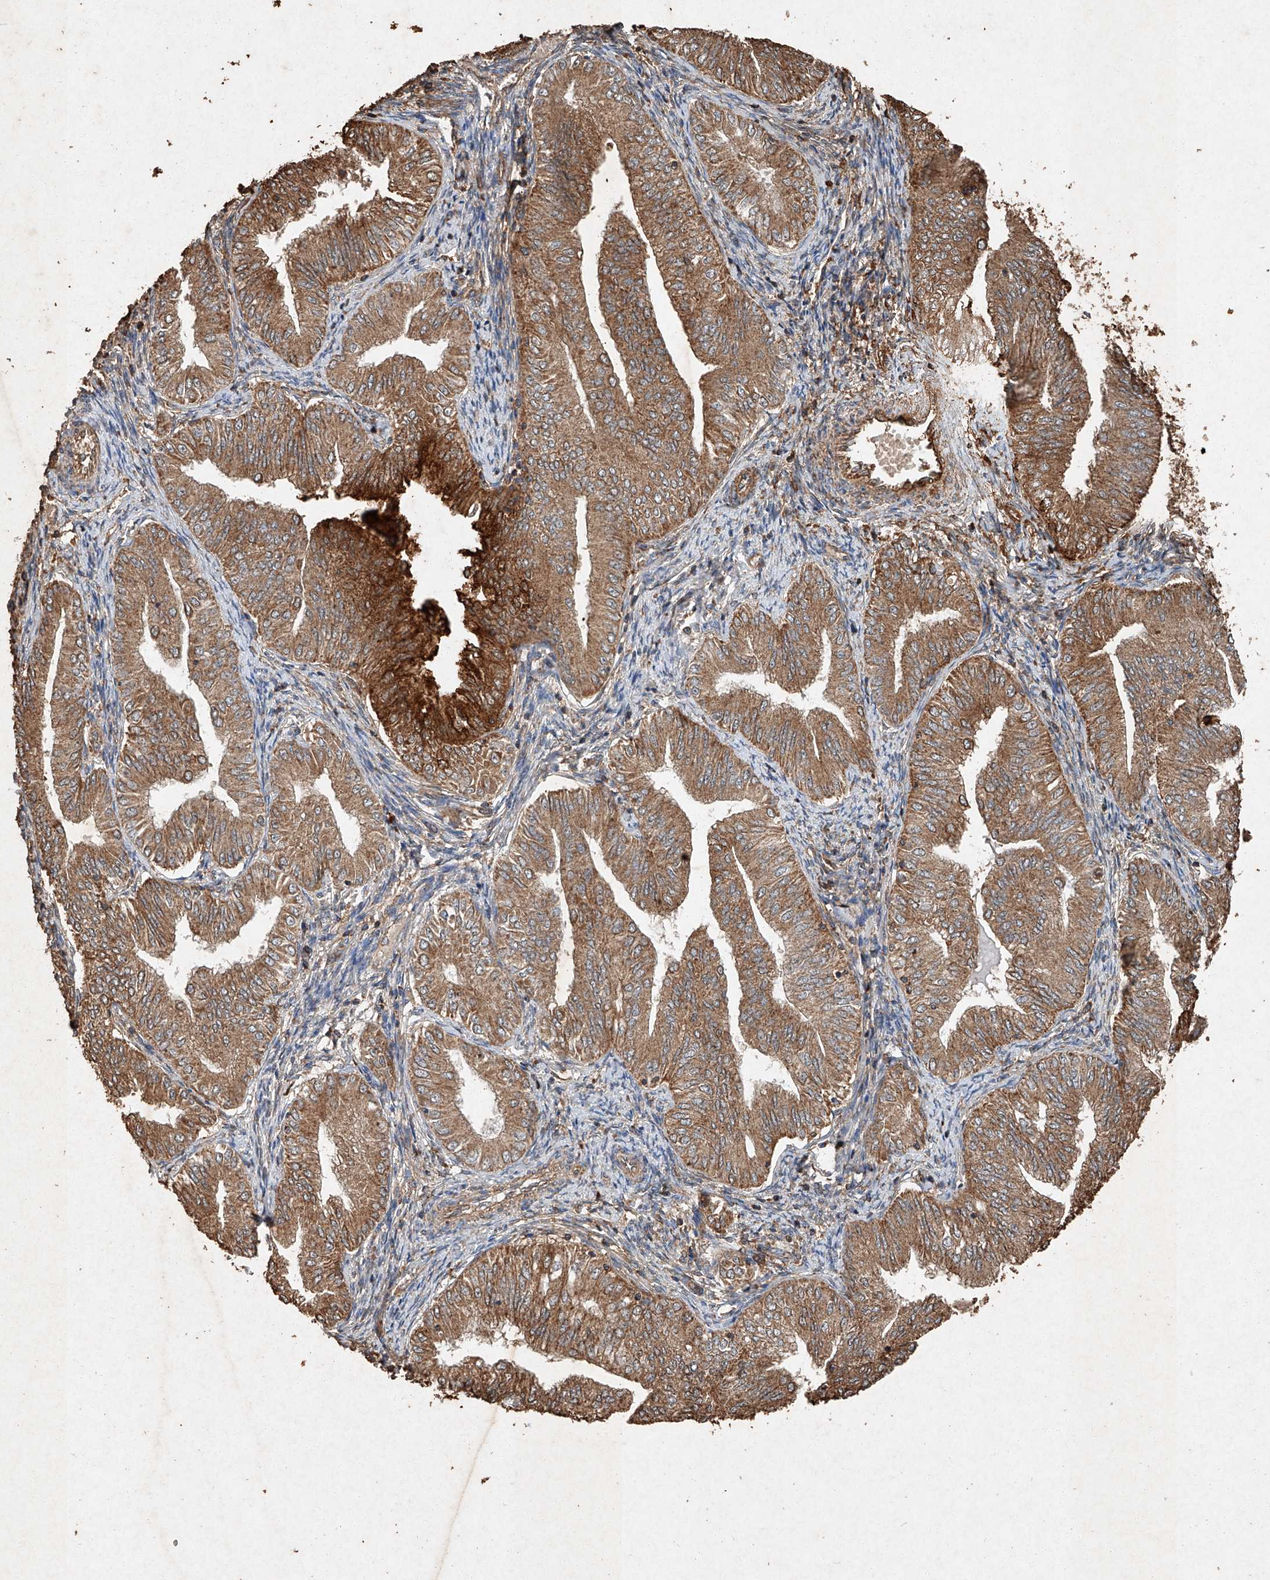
{"staining": {"intensity": "moderate", "quantity": ">75%", "location": "cytoplasmic/membranous"}, "tissue": "endometrial cancer", "cell_type": "Tumor cells", "image_type": "cancer", "snomed": [{"axis": "morphology", "description": "Normal tissue, NOS"}, {"axis": "morphology", "description": "Adenocarcinoma, NOS"}, {"axis": "topography", "description": "Endometrium"}], "caption": "Protein staining reveals moderate cytoplasmic/membranous expression in approximately >75% of tumor cells in adenocarcinoma (endometrial).", "gene": "STK3", "patient": {"sex": "female", "age": 53}}